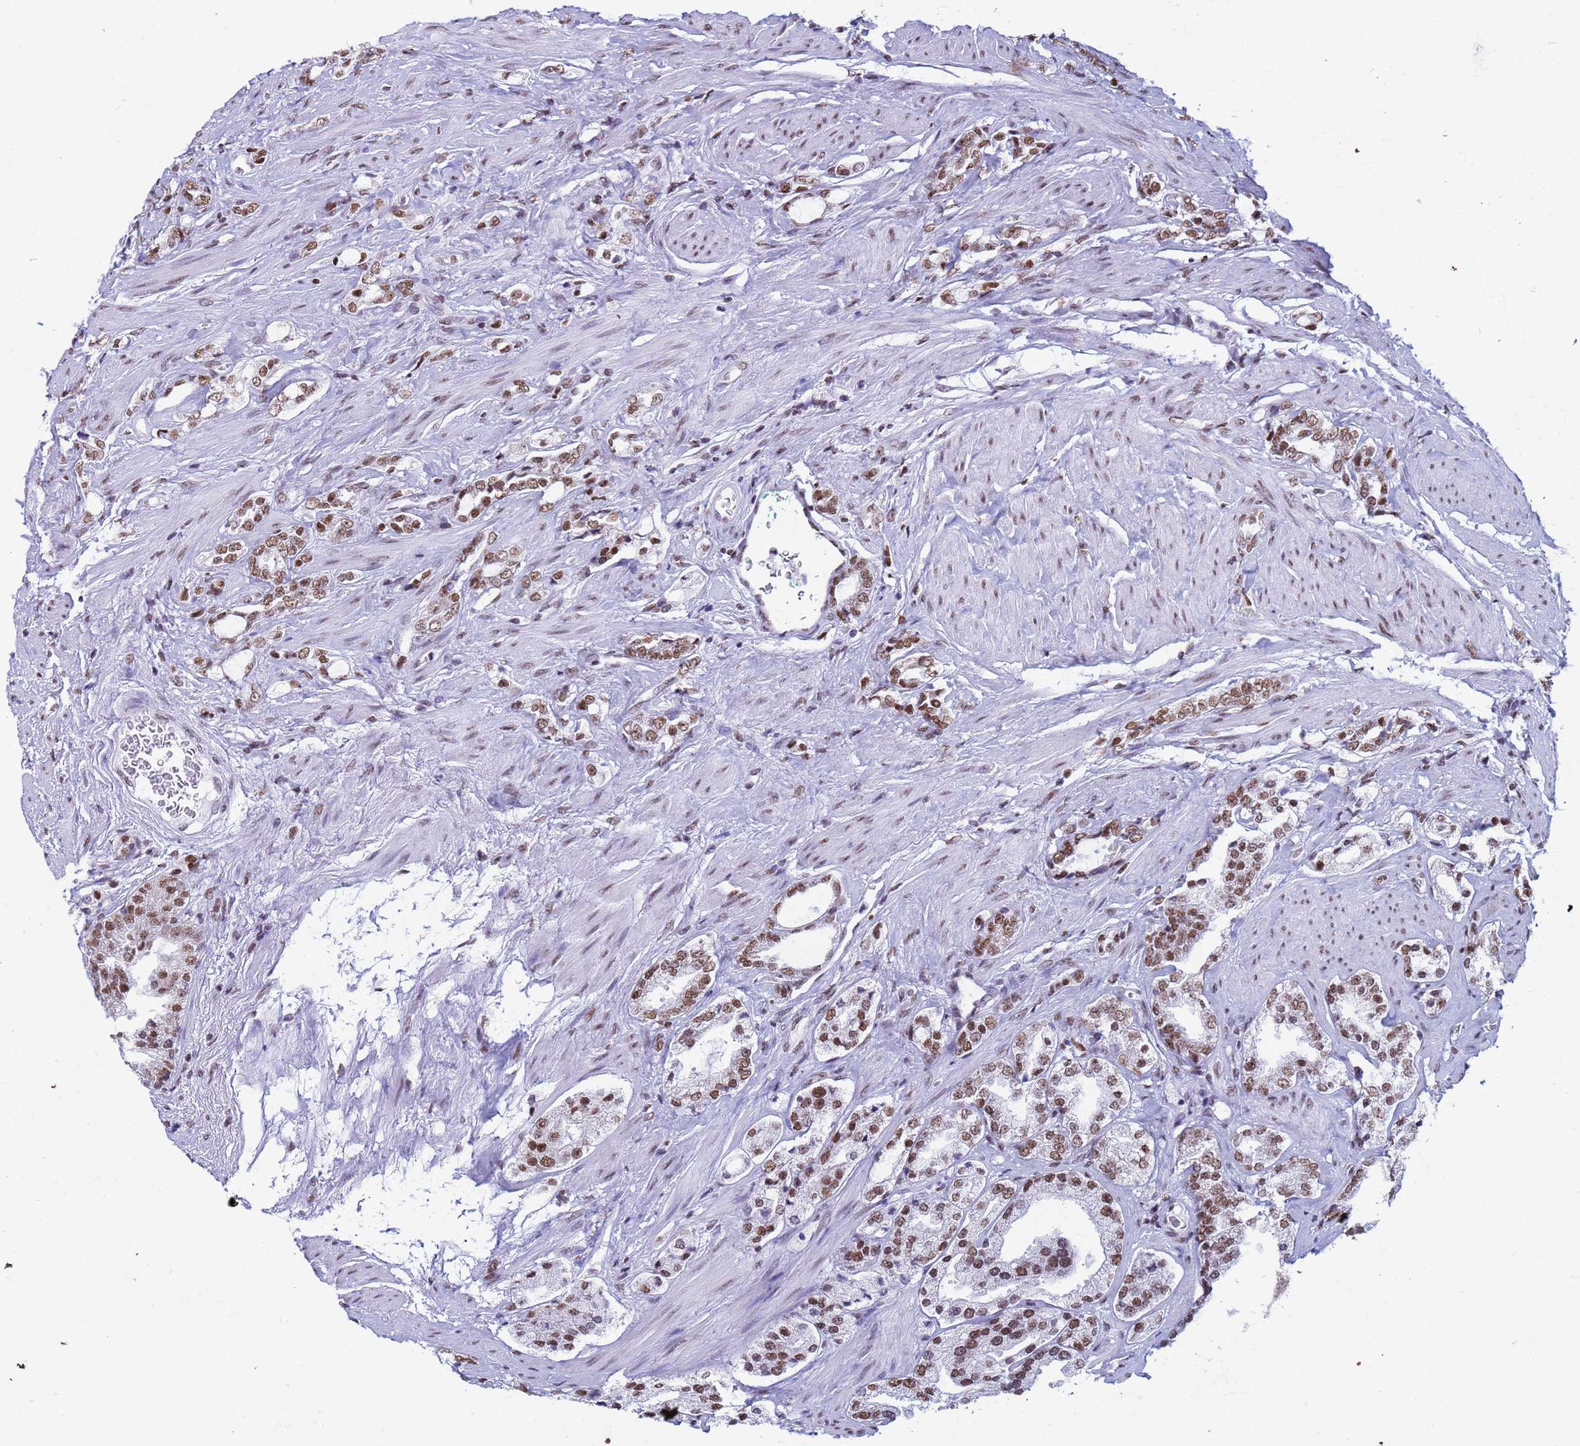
{"staining": {"intensity": "moderate", "quantity": ">75%", "location": "nuclear"}, "tissue": "prostate cancer", "cell_type": "Tumor cells", "image_type": "cancer", "snomed": [{"axis": "morphology", "description": "Adenocarcinoma, High grade"}, {"axis": "topography", "description": "Prostate"}], "caption": "A brown stain highlights moderate nuclear staining of a protein in high-grade adenocarcinoma (prostate) tumor cells. The protein is shown in brown color, while the nuclei are stained blue.", "gene": "FAM170B", "patient": {"sex": "male", "age": 64}}